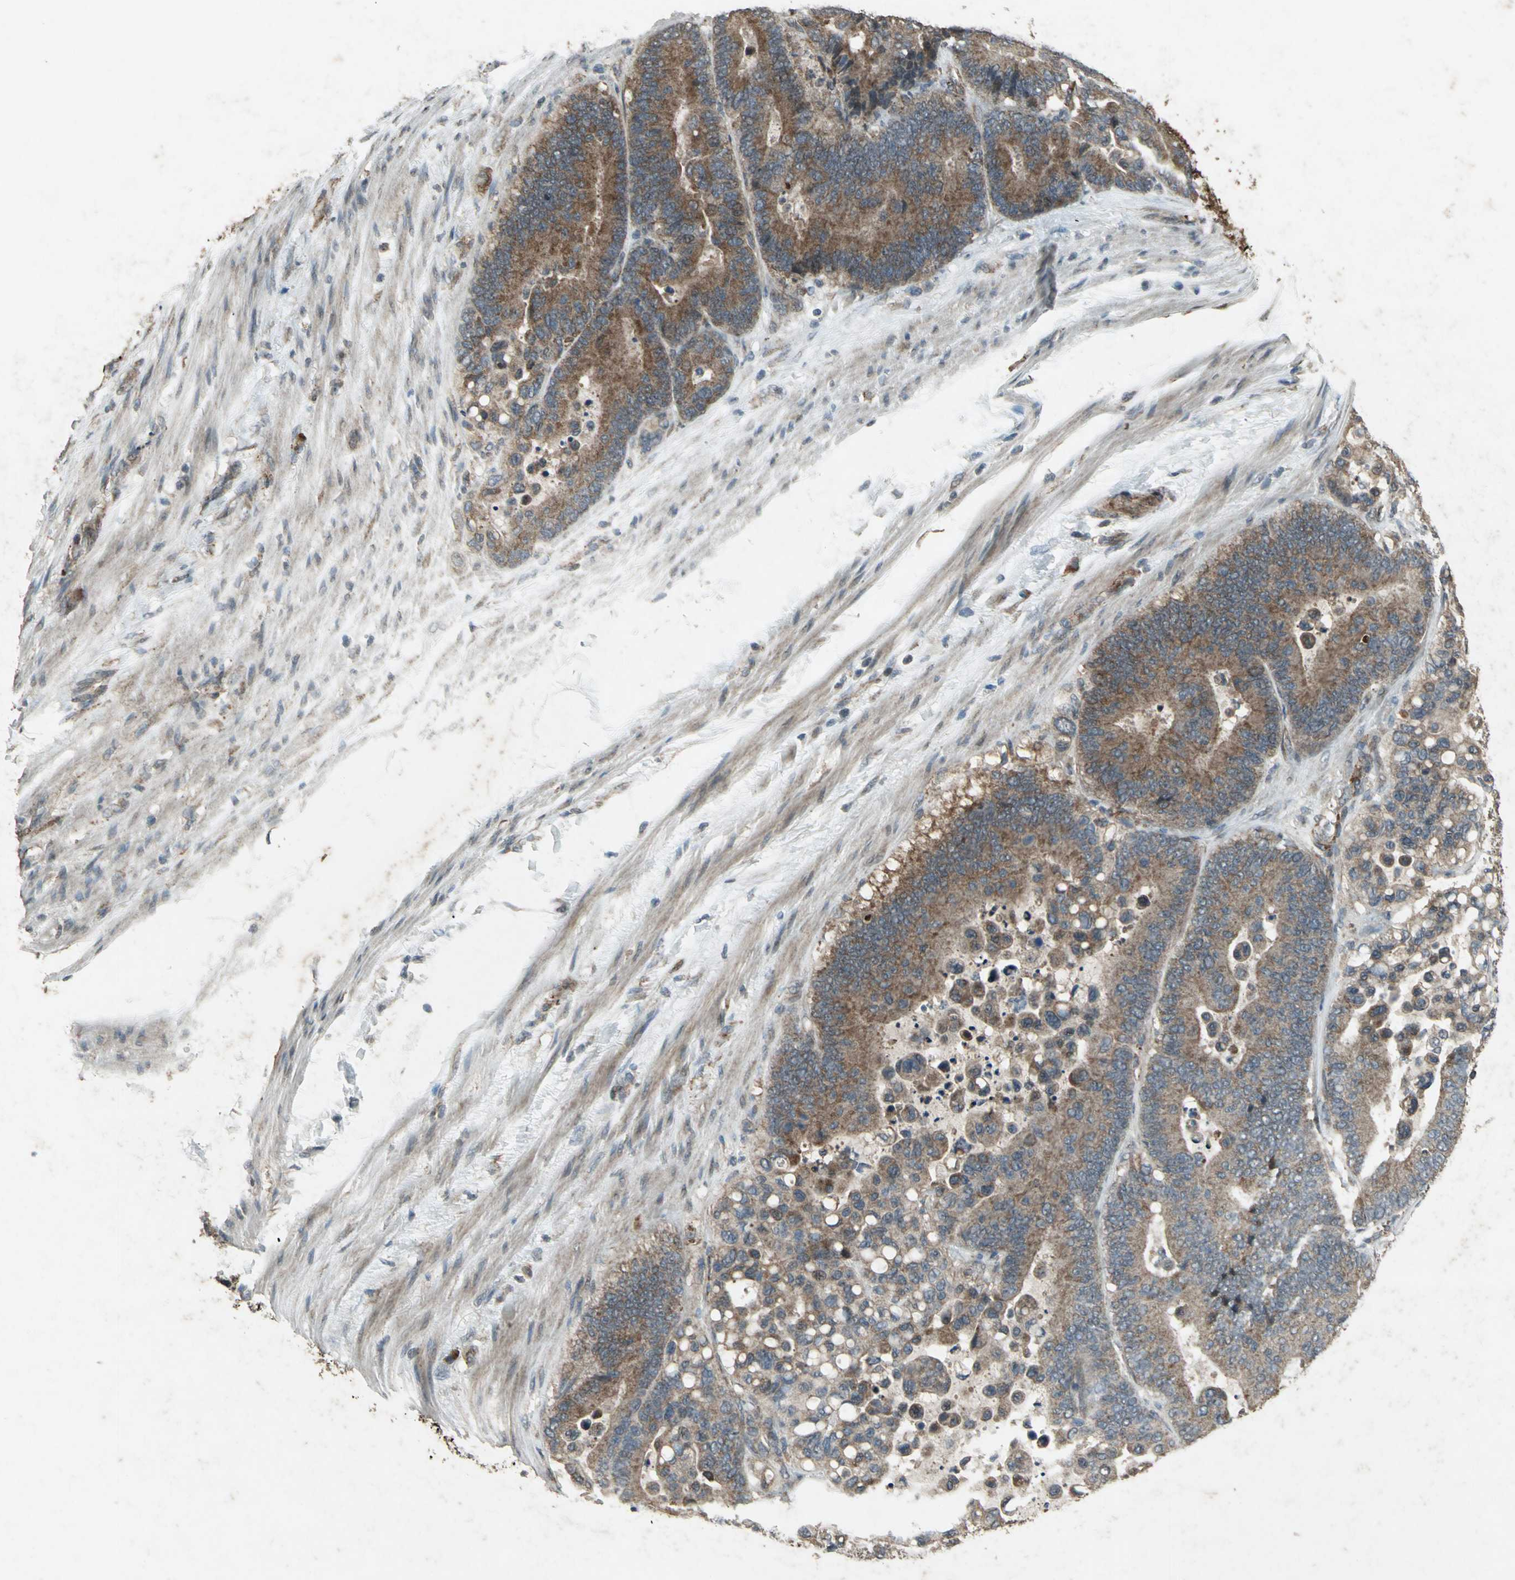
{"staining": {"intensity": "moderate", "quantity": ">75%", "location": "cytoplasmic/membranous"}, "tissue": "colorectal cancer", "cell_type": "Tumor cells", "image_type": "cancer", "snomed": [{"axis": "morphology", "description": "Normal tissue, NOS"}, {"axis": "morphology", "description": "Adenocarcinoma, NOS"}, {"axis": "topography", "description": "Colon"}], "caption": "Protein expression analysis of colorectal adenocarcinoma displays moderate cytoplasmic/membranous staining in about >75% of tumor cells.", "gene": "SEPTIN4", "patient": {"sex": "male", "age": 82}}